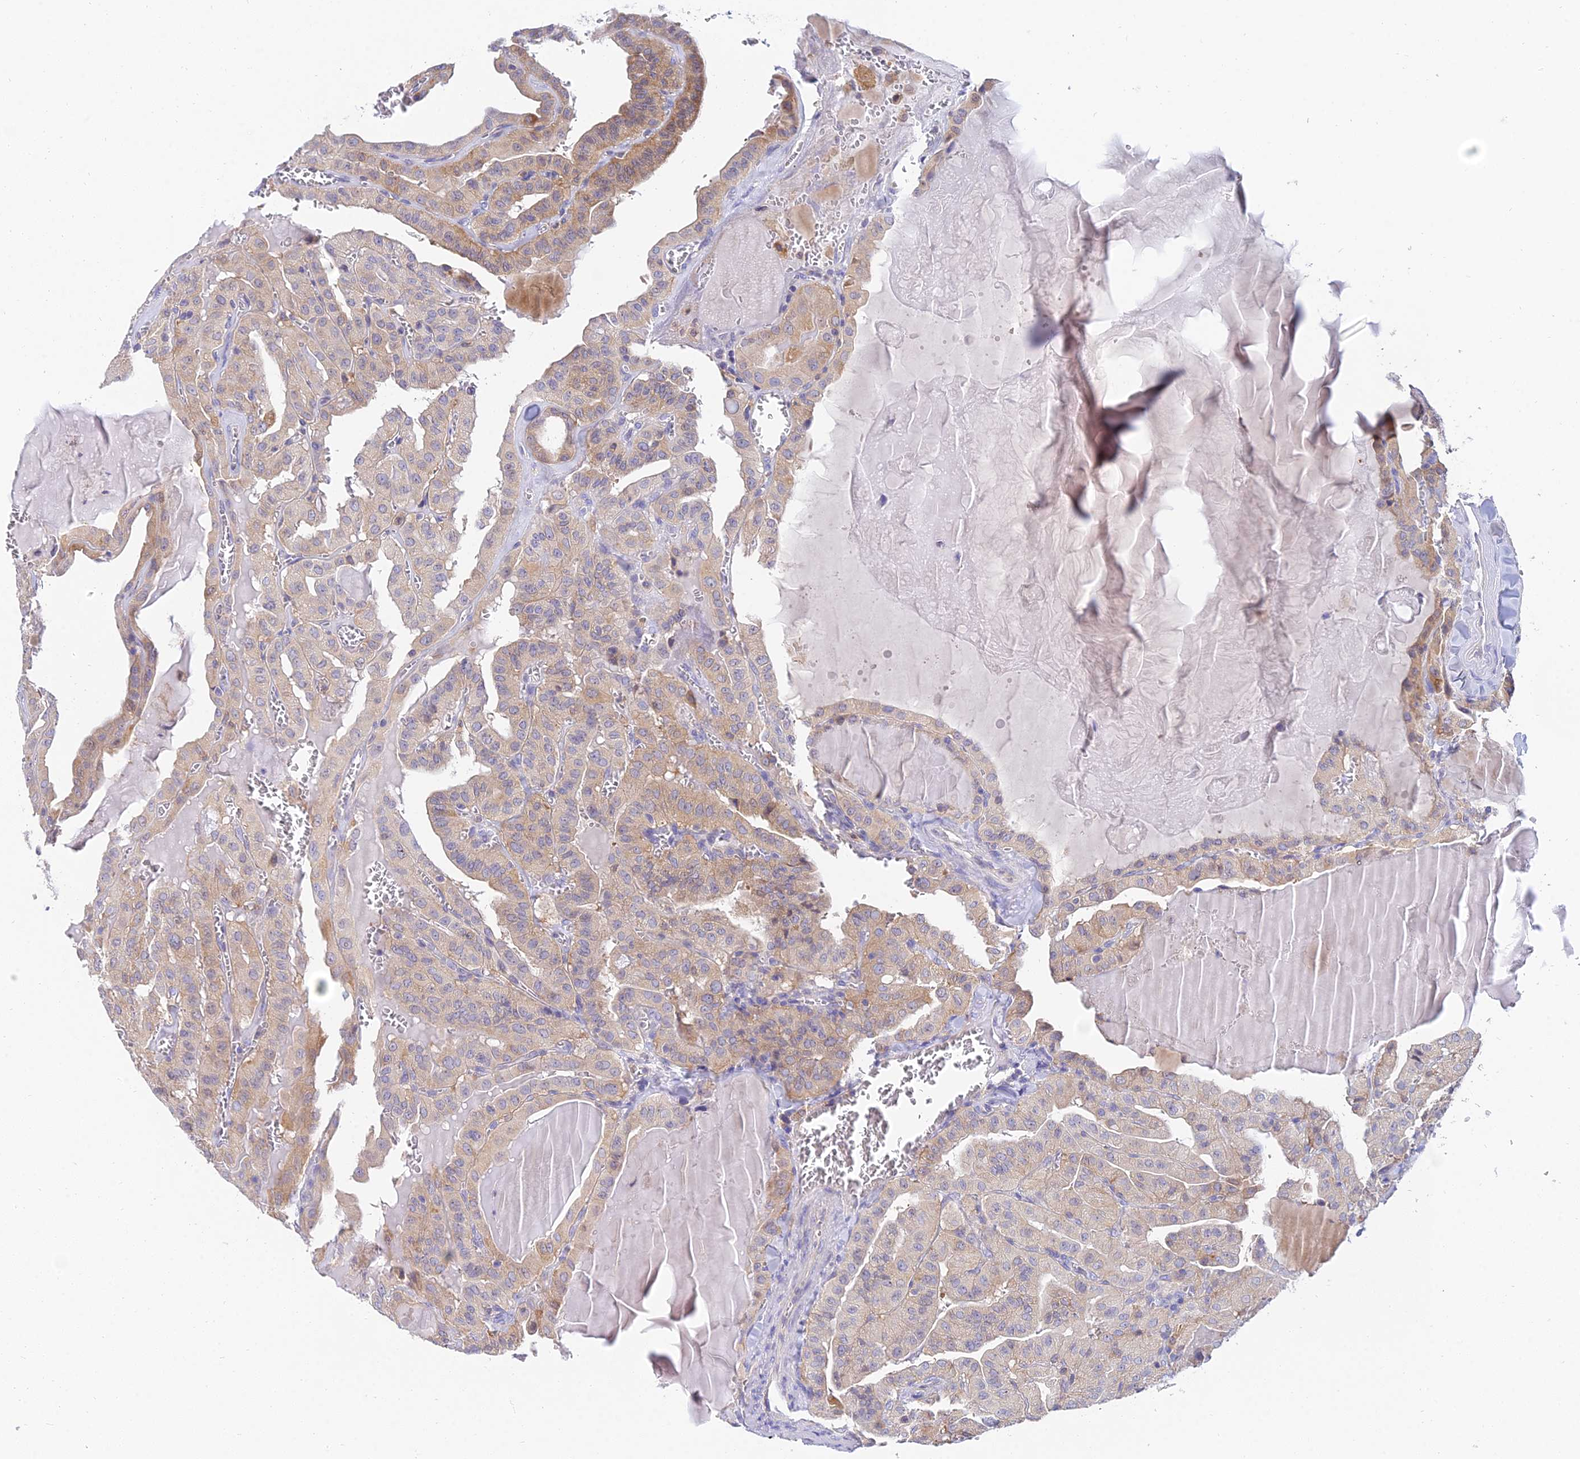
{"staining": {"intensity": "weak", "quantity": "25%-75%", "location": "cytoplasmic/membranous"}, "tissue": "thyroid cancer", "cell_type": "Tumor cells", "image_type": "cancer", "snomed": [{"axis": "morphology", "description": "Papillary adenocarcinoma, NOS"}, {"axis": "topography", "description": "Thyroid gland"}], "caption": "Human papillary adenocarcinoma (thyroid) stained for a protein (brown) displays weak cytoplasmic/membranous positive positivity in approximately 25%-75% of tumor cells.", "gene": "ARL8B", "patient": {"sex": "male", "age": 52}}